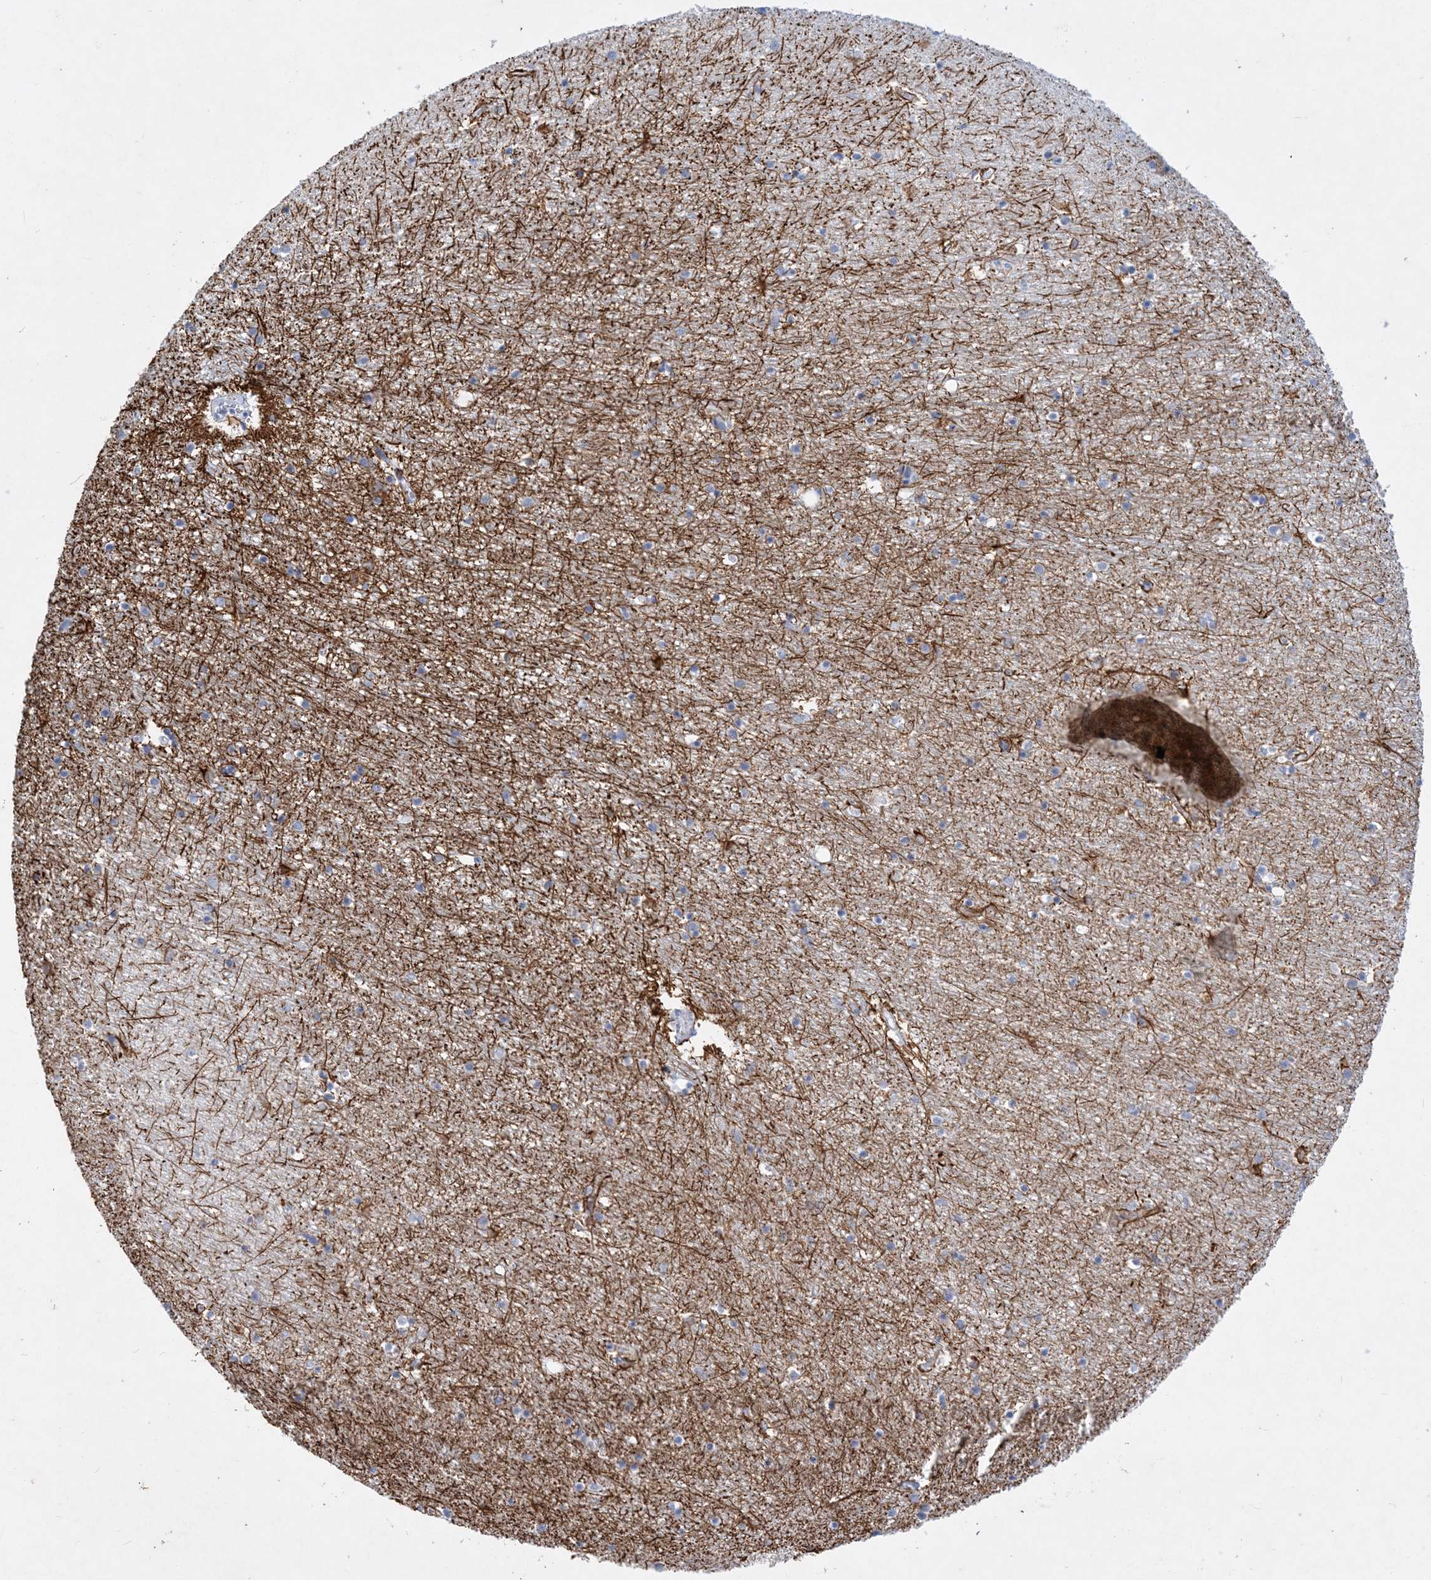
{"staining": {"intensity": "strong", "quantity": "<25%", "location": "cytoplasmic/membranous"}, "tissue": "hippocampus", "cell_type": "Glial cells", "image_type": "normal", "snomed": [{"axis": "morphology", "description": "Normal tissue, NOS"}, {"axis": "topography", "description": "Hippocampus"}], "caption": "Immunohistochemistry (IHC) micrograph of benign hippocampus: human hippocampus stained using immunohistochemistry (IHC) demonstrates medium levels of strong protein expression localized specifically in the cytoplasmic/membranous of glial cells, appearing as a cytoplasmic/membranous brown color.", "gene": "COPS8", "patient": {"sex": "female", "age": 64}}